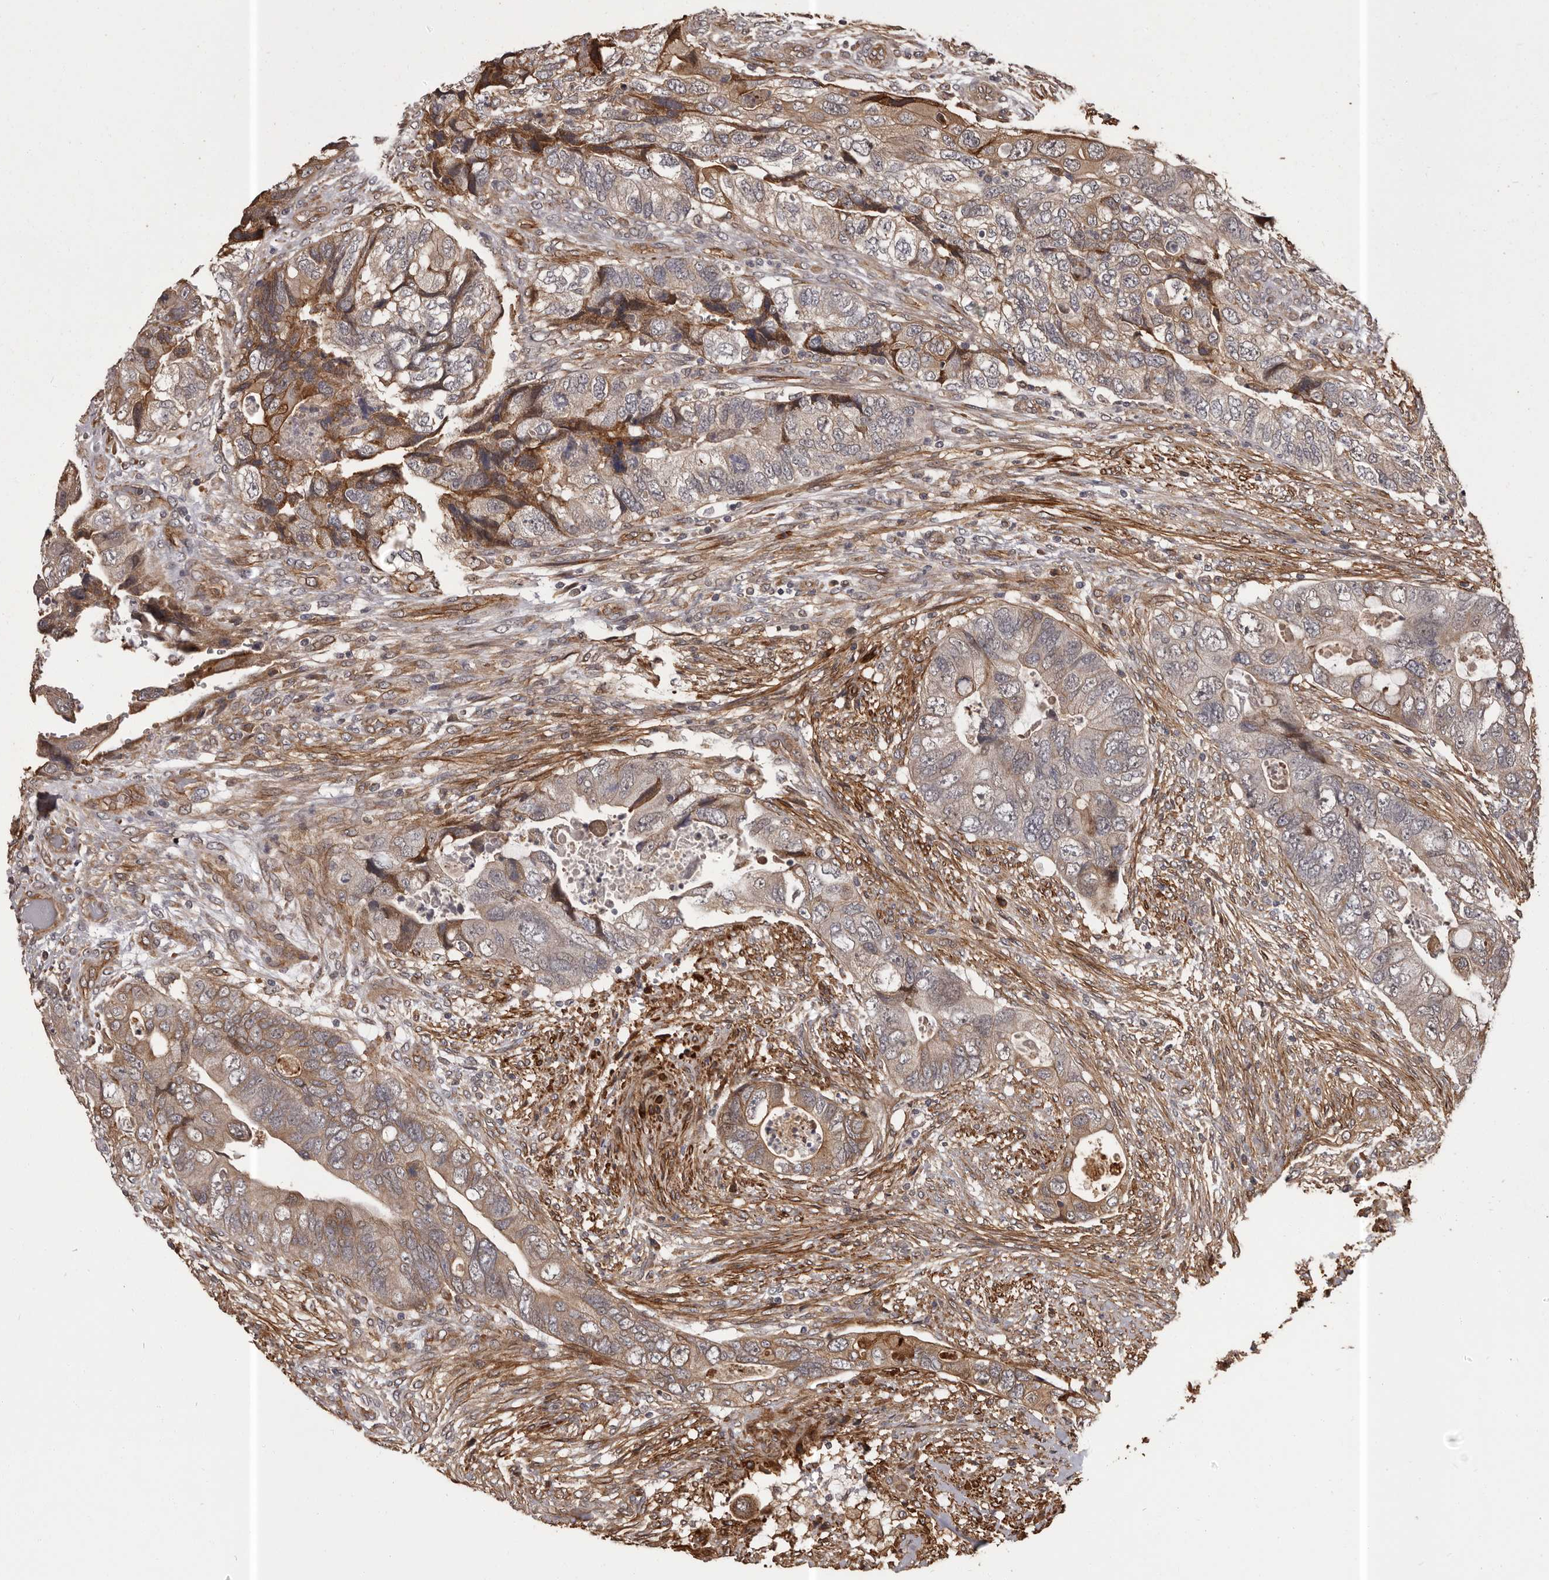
{"staining": {"intensity": "weak", "quantity": ">75%", "location": "cytoplasmic/membranous"}, "tissue": "colorectal cancer", "cell_type": "Tumor cells", "image_type": "cancer", "snomed": [{"axis": "morphology", "description": "Adenocarcinoma, NOS"}, {"axis": "topography", "description": "Rectum"}], "caption": "Immunohistochemical staining of colorectal cancer shows low levels of weak cytoplasmic/membranous positivity in approximately >75% of tumor cells.", "gene": "SLITRK6", "patient": {"sex": "male", "age": 63}}